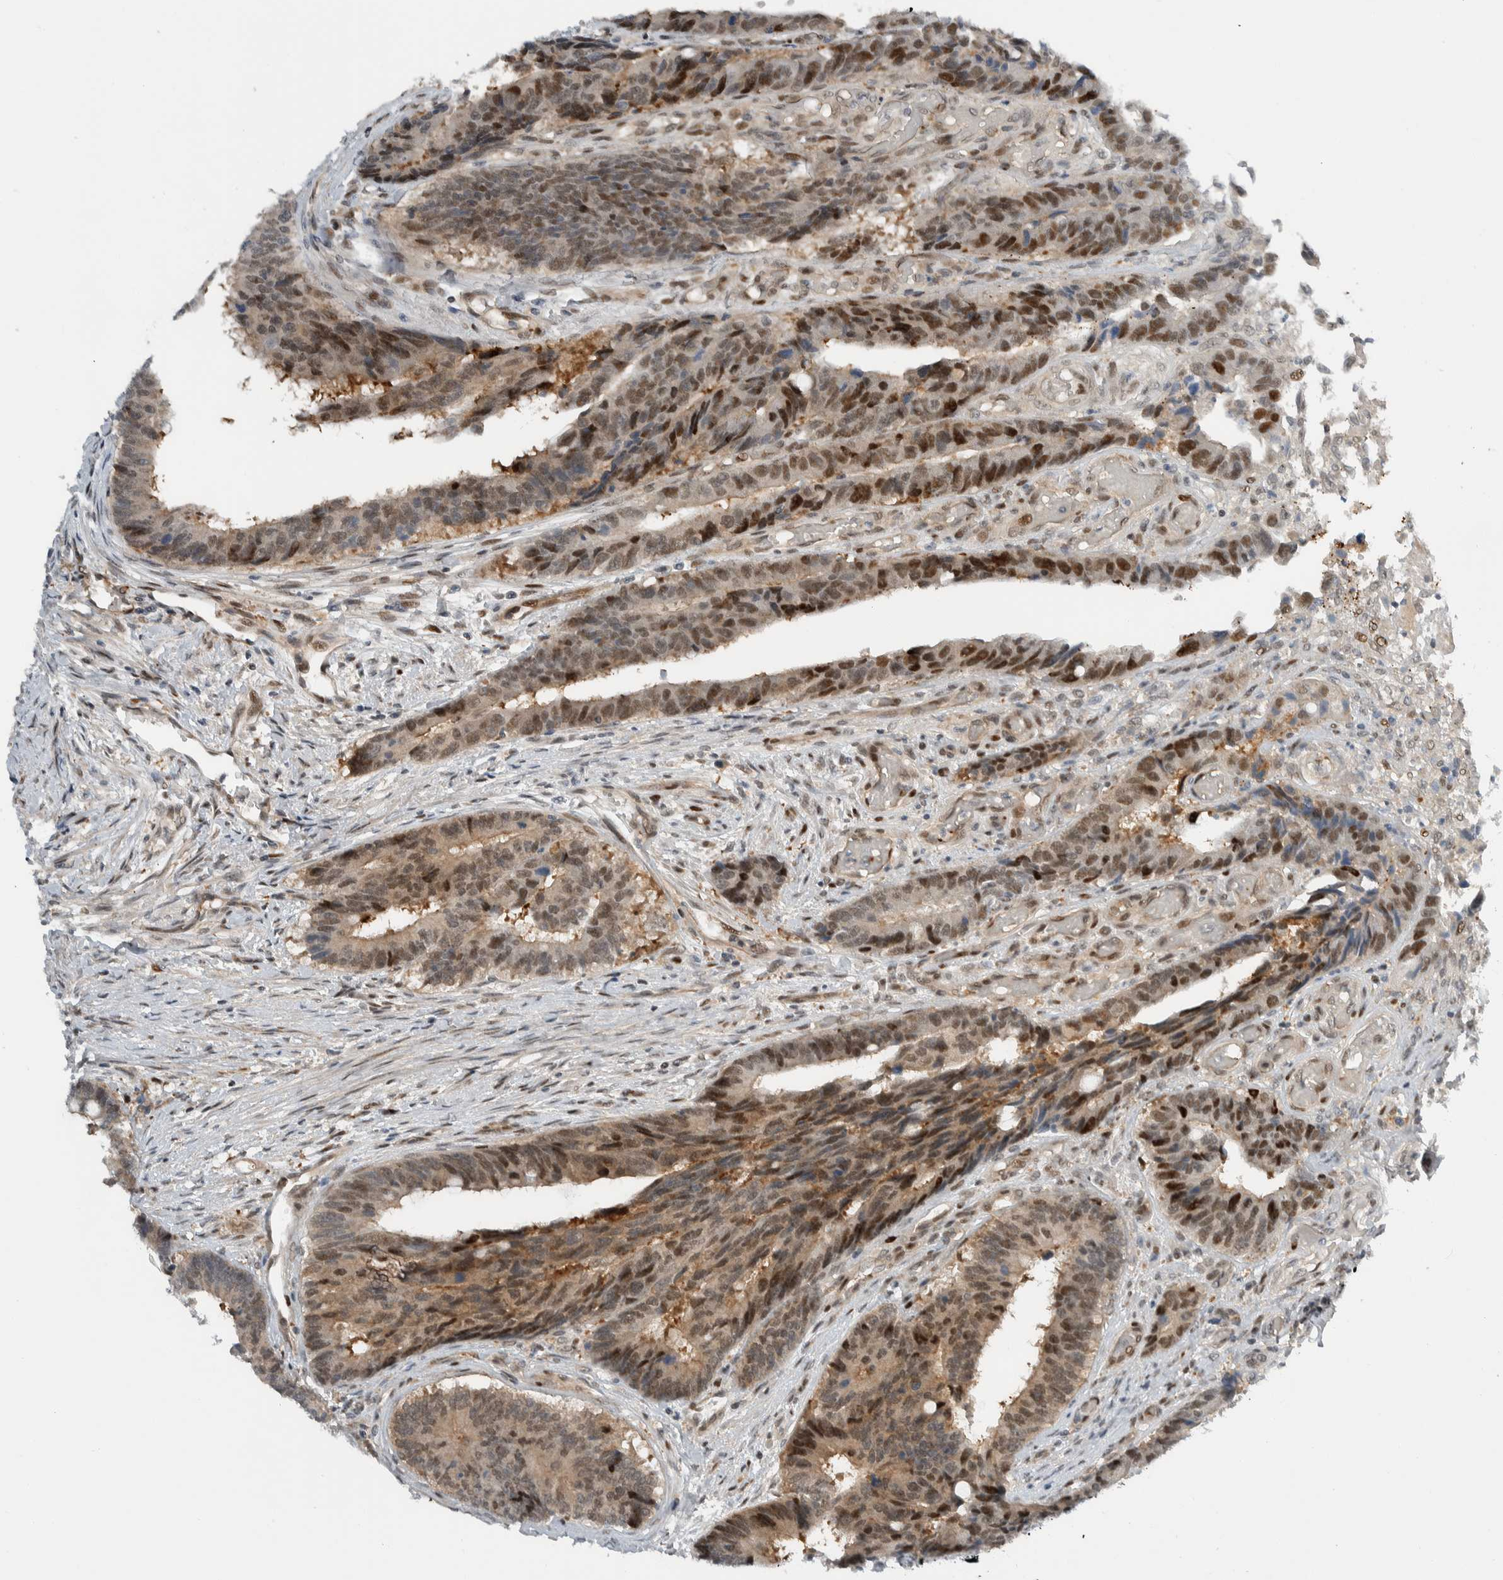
{"staining": {"intensity": "moderate", "quantity": "<25%", "location": "nuclear"}, "tissue": "colorectal cancer", "cell_type": "Tumor cells", "image_type": "cancer", "snomed": [{"axis": "morphology", "description": "Adenocarcinoma, NOS"}, {"axis": "topography", "description": "Rectum"}], "caption": "The immunohistochemical stain labels moderate nuclear staining in tumor cells of adenocarcinoma (colorectal) tissue.", "gene": "NCR3LG1", "patient": {"sex": "male", "age": 84}}